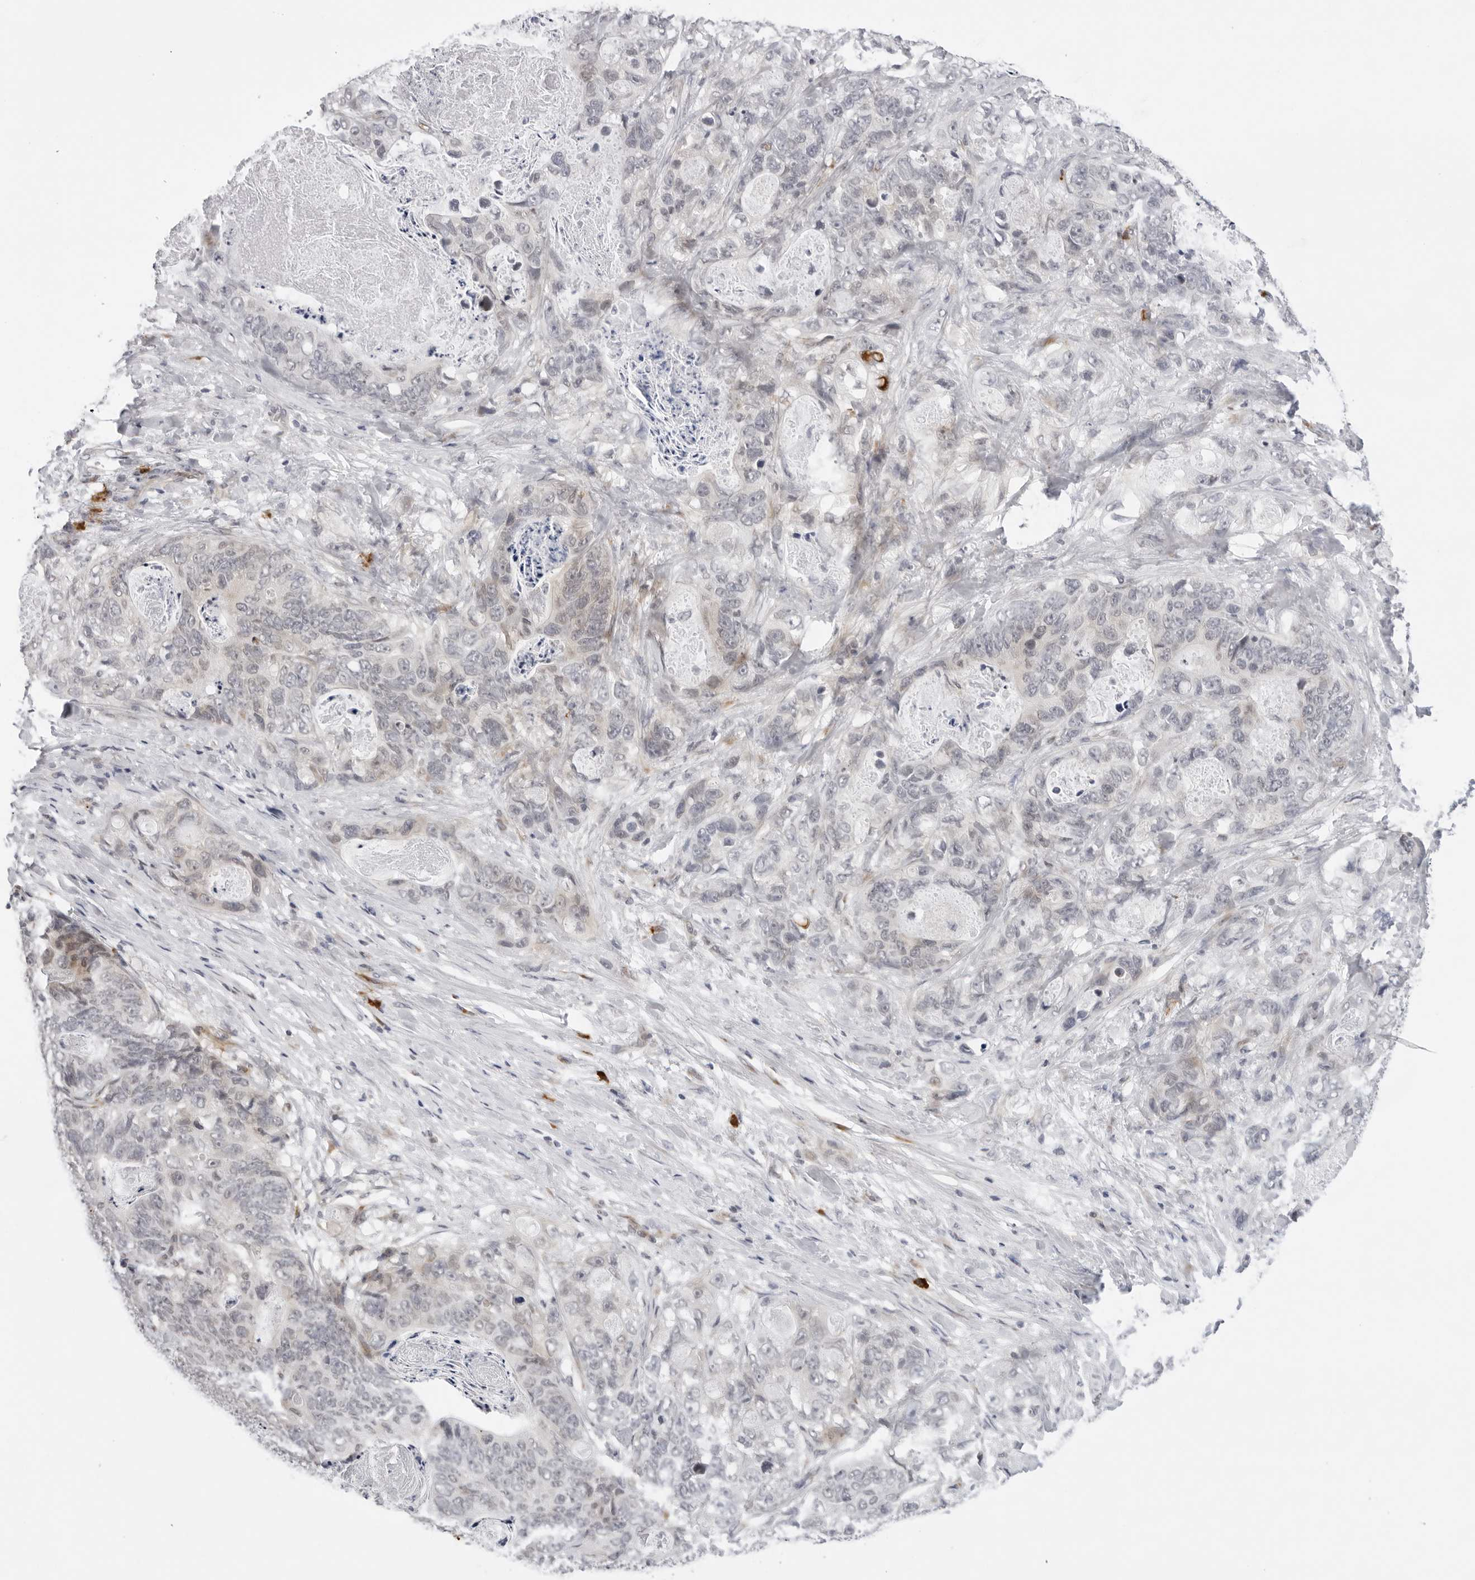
{"staining": {"intensity": "moderate", "quantity": "<25%", "location": "cytoplasmic/membranous"}, "tissue": "stomach cancer", "cell_type": "Tumor cells", "image_type": "cancer", "snomed": [{"axis": "morphology", "description": "Normal tissue, NOS"}, {"axis": "morphology", "description": "Adenocarcinoma, NOS"}, {"axis": "topography", "description": "Stomach"}], "caption": "Moderate cytoplasmic/membranous staining for a protein is appreciated in about <25% of tumor cells of stomach adenocarcinoma using immunohistochemistry (IHC).", "gene": "IL17RA", "patient": {"sex": "female", "age": 89}}